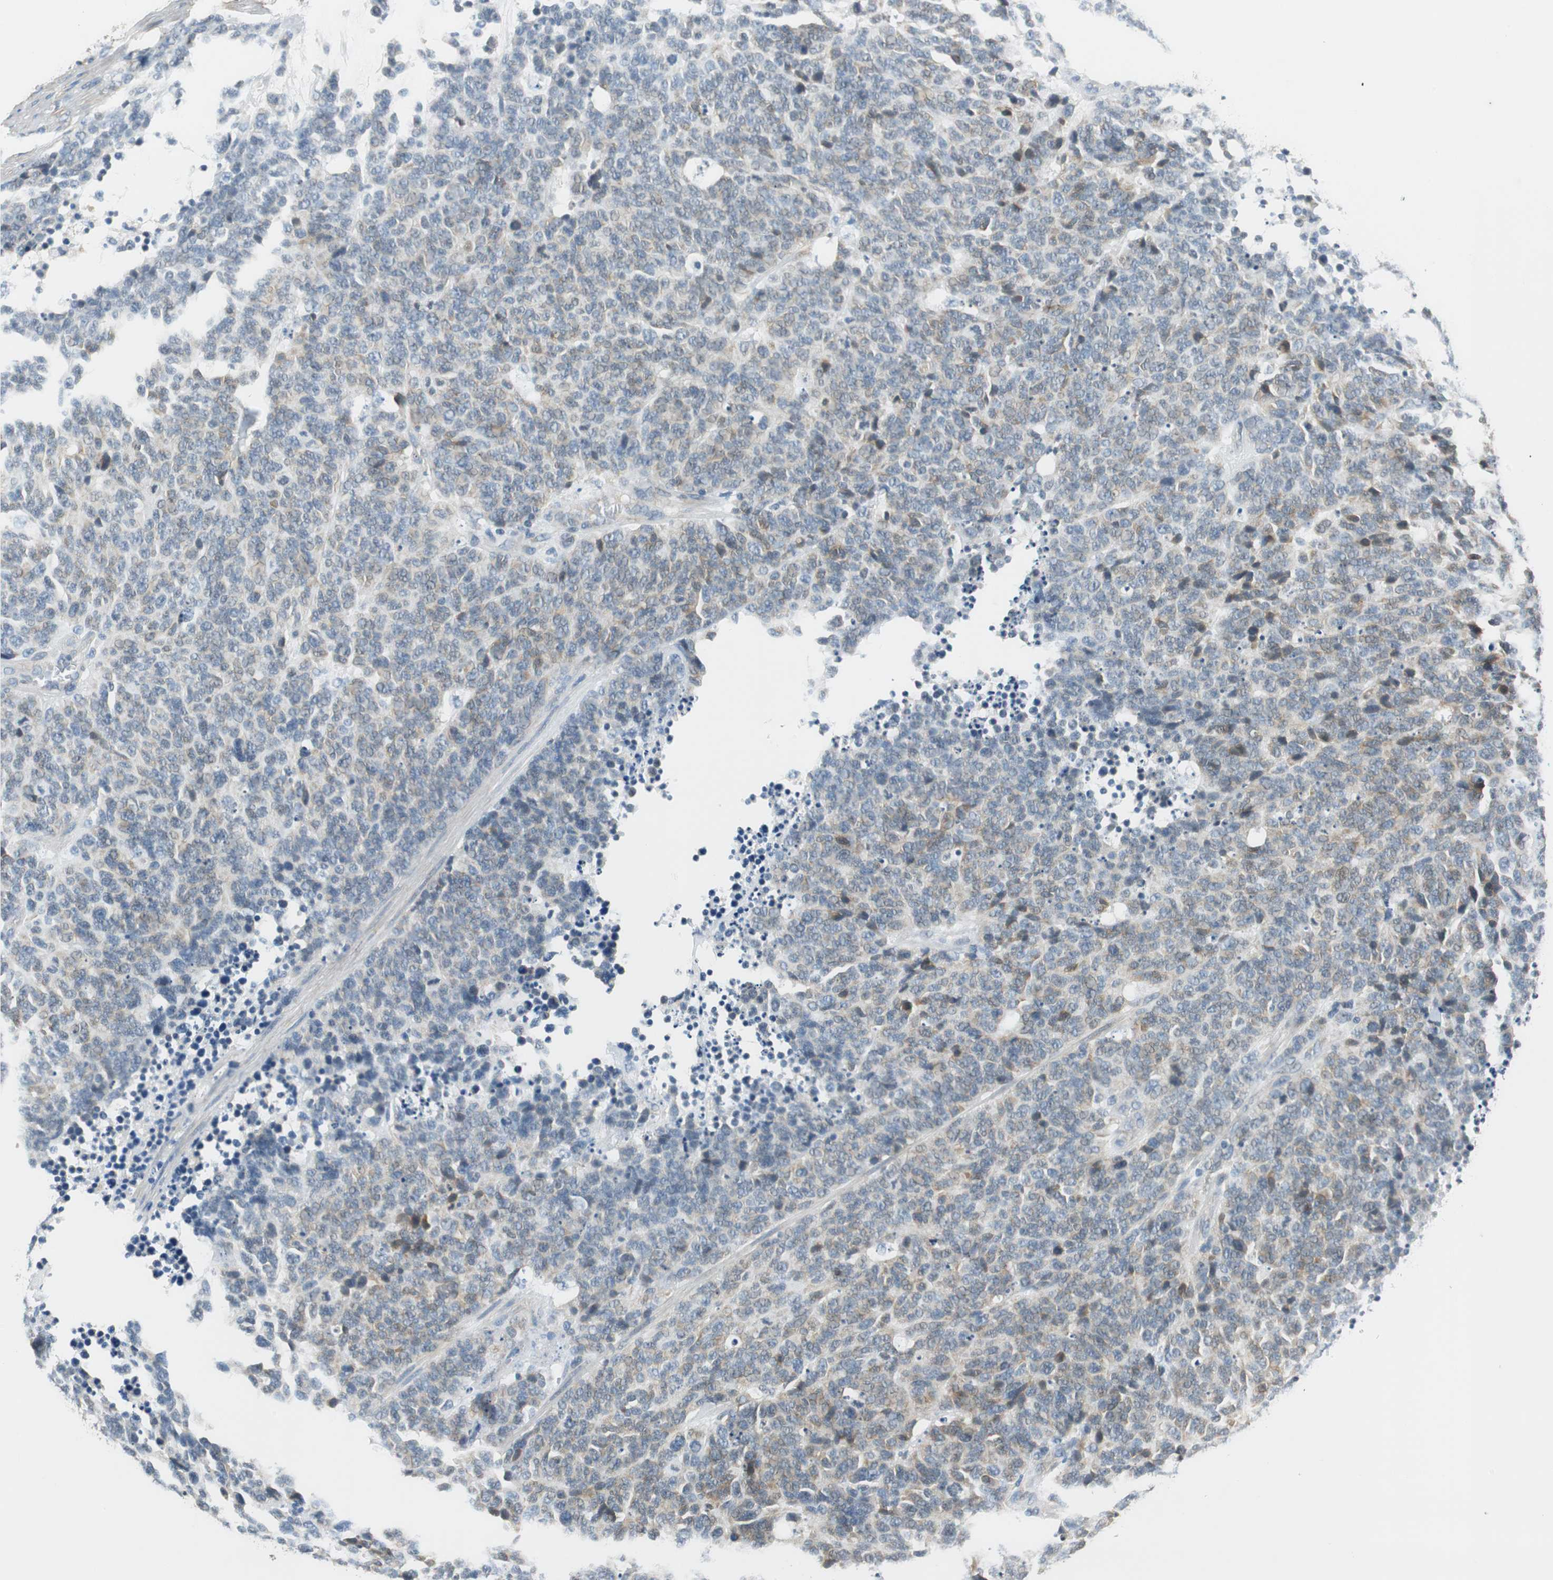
{"staining": {"intensity": "weak", "quantity": "25%-75%", "location": "cytoplasmic/membranous"}, "tissue": "lung cancer", "cell_type": "Tumor cells", "image_type": "cancer", "snomed": [{"axis": "morphology", "description": "Neoplasm, malignant, NOS"}, {"axis": "topography", "description": "Lung"}], "caption": "Human neoplasm (malignant) (lung) stained for a protein (brown) demonstrates weak cytoplasmic/membranous positive staining in approximately 25%-75% of tumor cells.", "gene": "FADS2", "patient": {"sex": "female", "age": 58}}